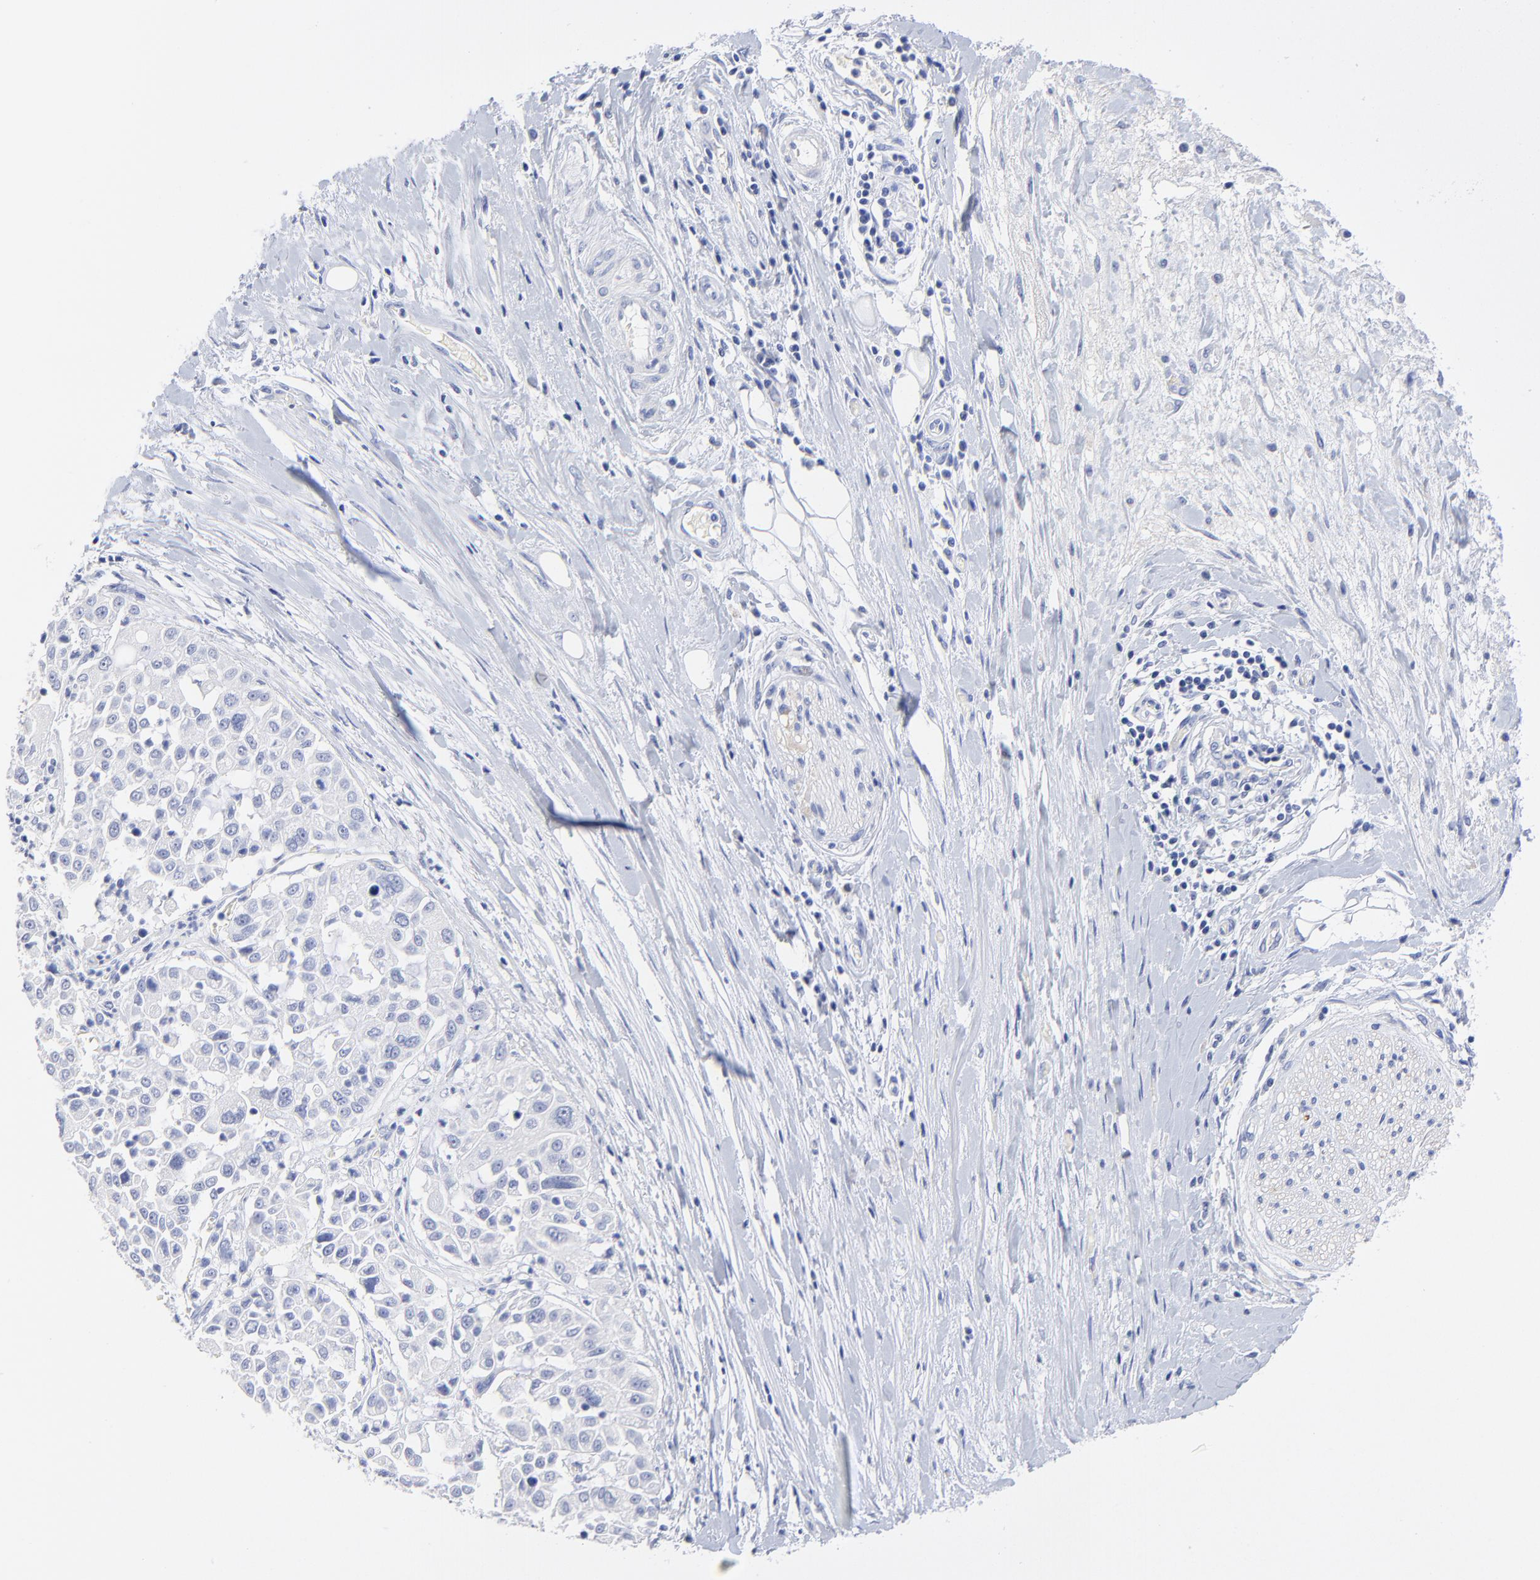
{"staining": {"intensity": "negative", "quantity": "none", "location": "none"}, "tissue": "pancreatic cancer", "cell_type": "Tumor cells", "image_type": "cancer", "snomed": [{"axis": "morphology", "description": "Adenocarcinoma, NOS"}, {"axis": "topography", "description": "Pancreas"}], "caption": "Pancreatic cancer (adenocarcinoma) was stained to show a protein in brown. There is no significant staining in tumor cells.", "gene": "SULT4A1", "patient": {"sex": "female", "age": 52}}